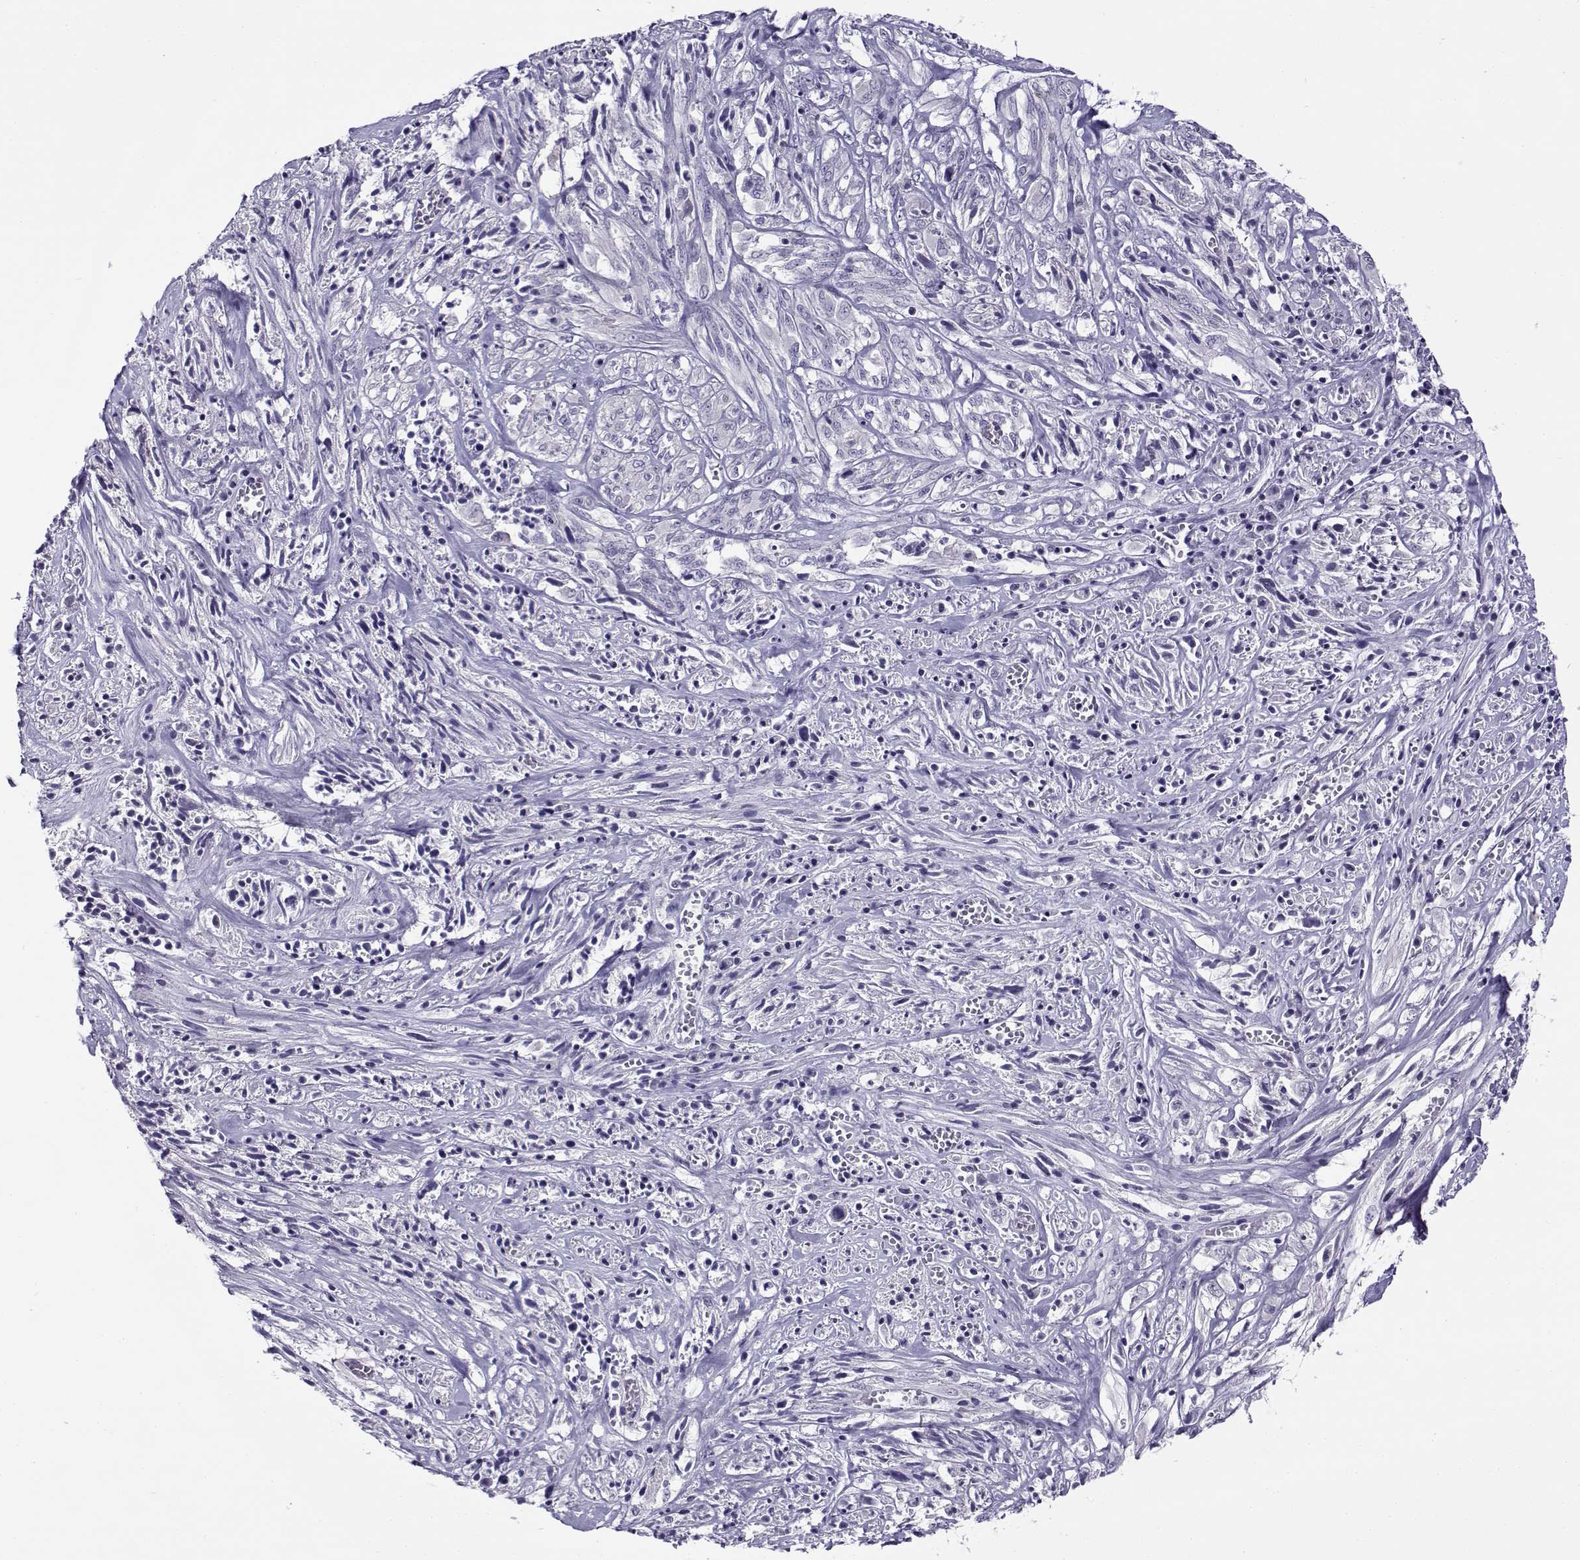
{"staining": {"intensity": "negative", "quantity": "none", "location": "none"}, "tissue": "melanoma", "cell_type": "Tumor cells", "image_type": "cancer", "snomed": [{"axis": "morphology", "description": "Malignant melanoma, NOS"}, {"axis": "topography", "description": "Skin"}], "caption": "The immunohistochemistry photomicrograph has no significant expression in tumor cells of malignant melanoma tissue. (Immunohistochemistry (ihc), brightfield microscopy, high magnification).", "gene": "FEZF1", "patient": {"sex": "female", "age": 91}}